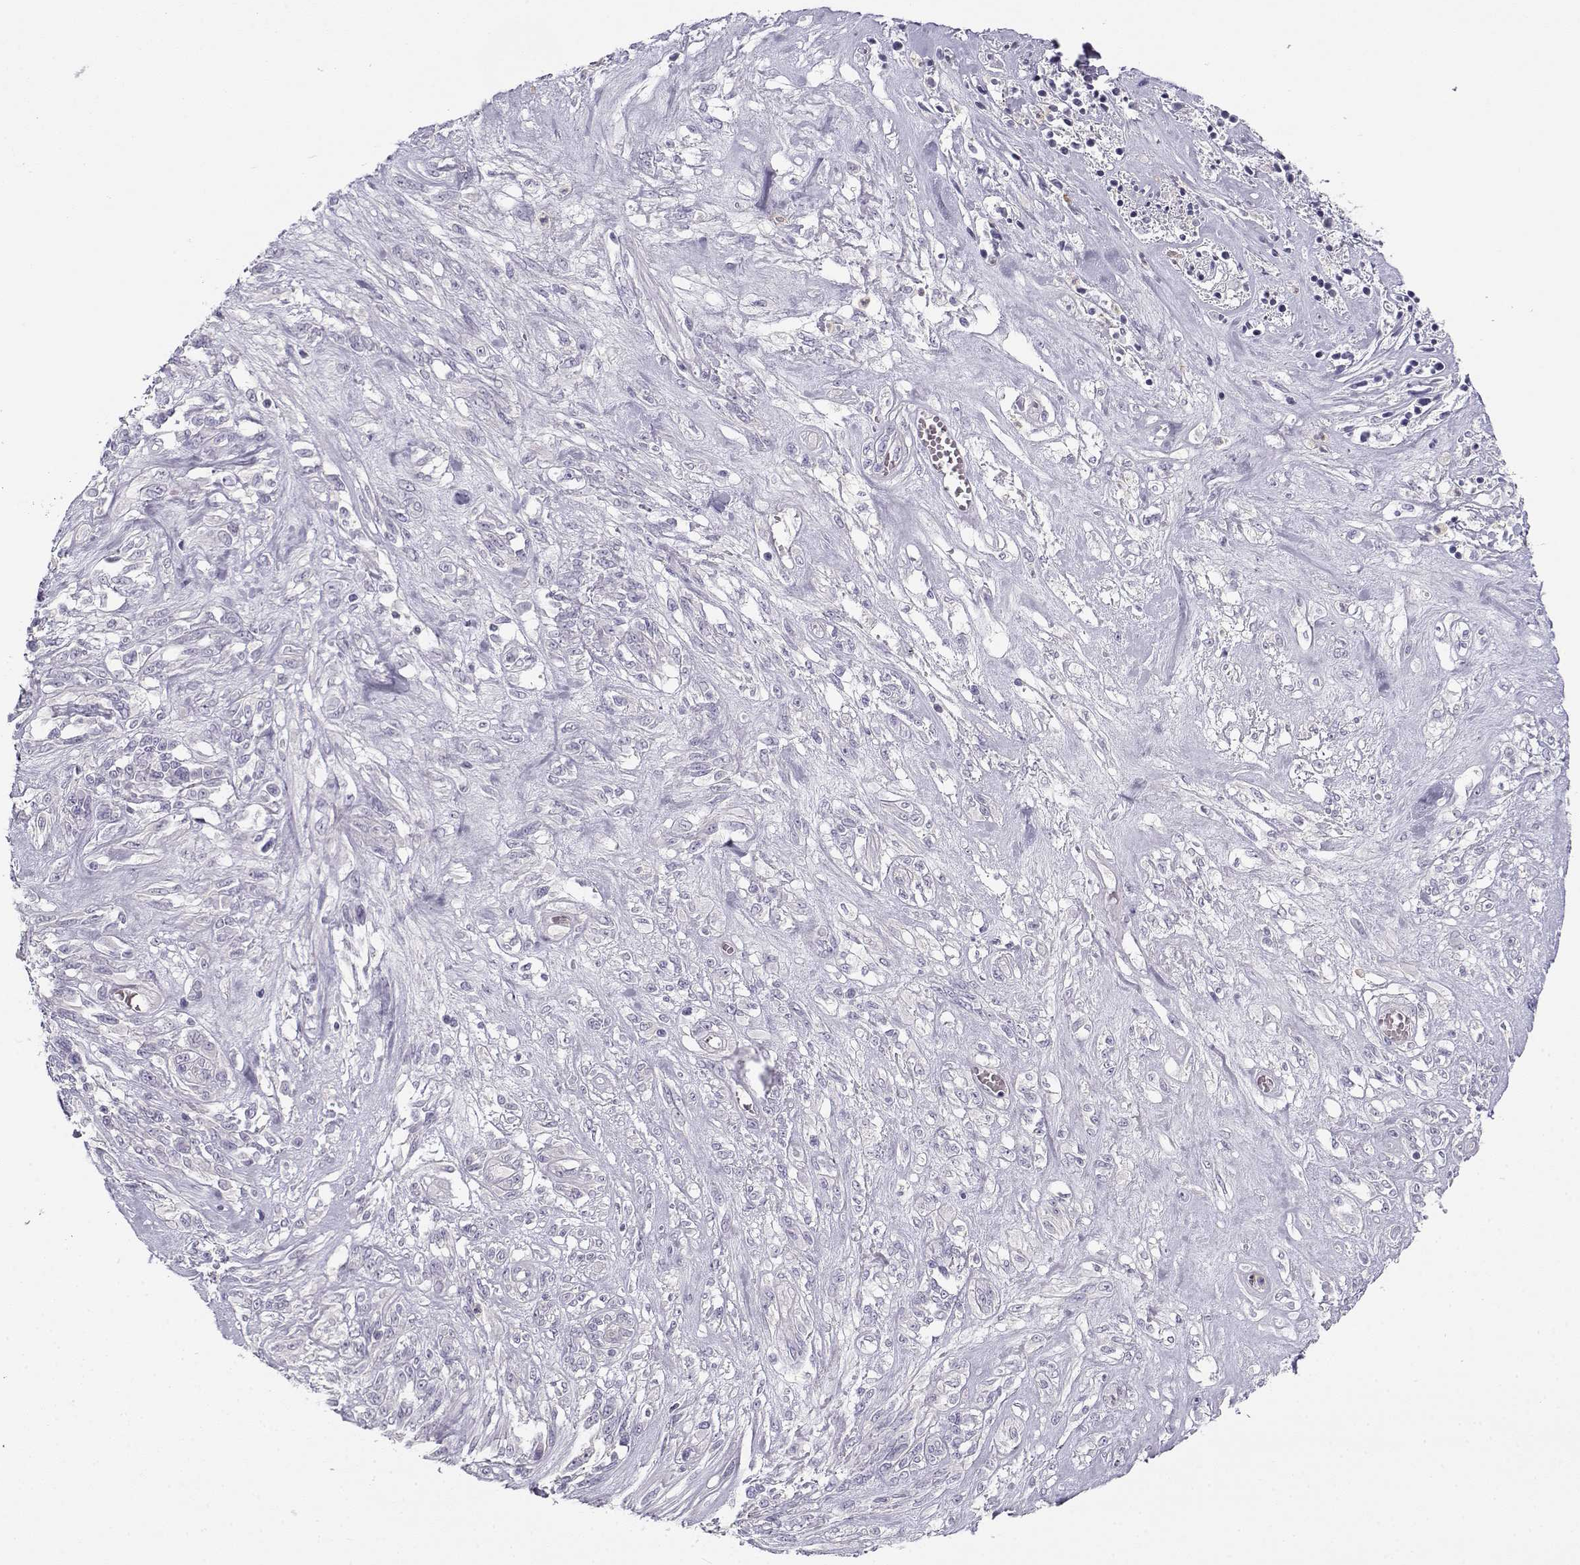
{"staining": {"intensity": "negative", "quantity": "none", "location": "none"}, "tissue": "melanoma", "cell_type": "Tumor cells", "image_type": "cancer", "snomed": [{"axis": "morphology", "description": "Malignant melanoma, NOS"}, {"axis": "topography", "description": "Skin"}], "caption": "Human melanoma stained for a protein using immunohistochemistry (IHC) reveals no positivity in tumor cells.", "gene": "MYO1A", "patient": {"sex": "female", "age": 91}}